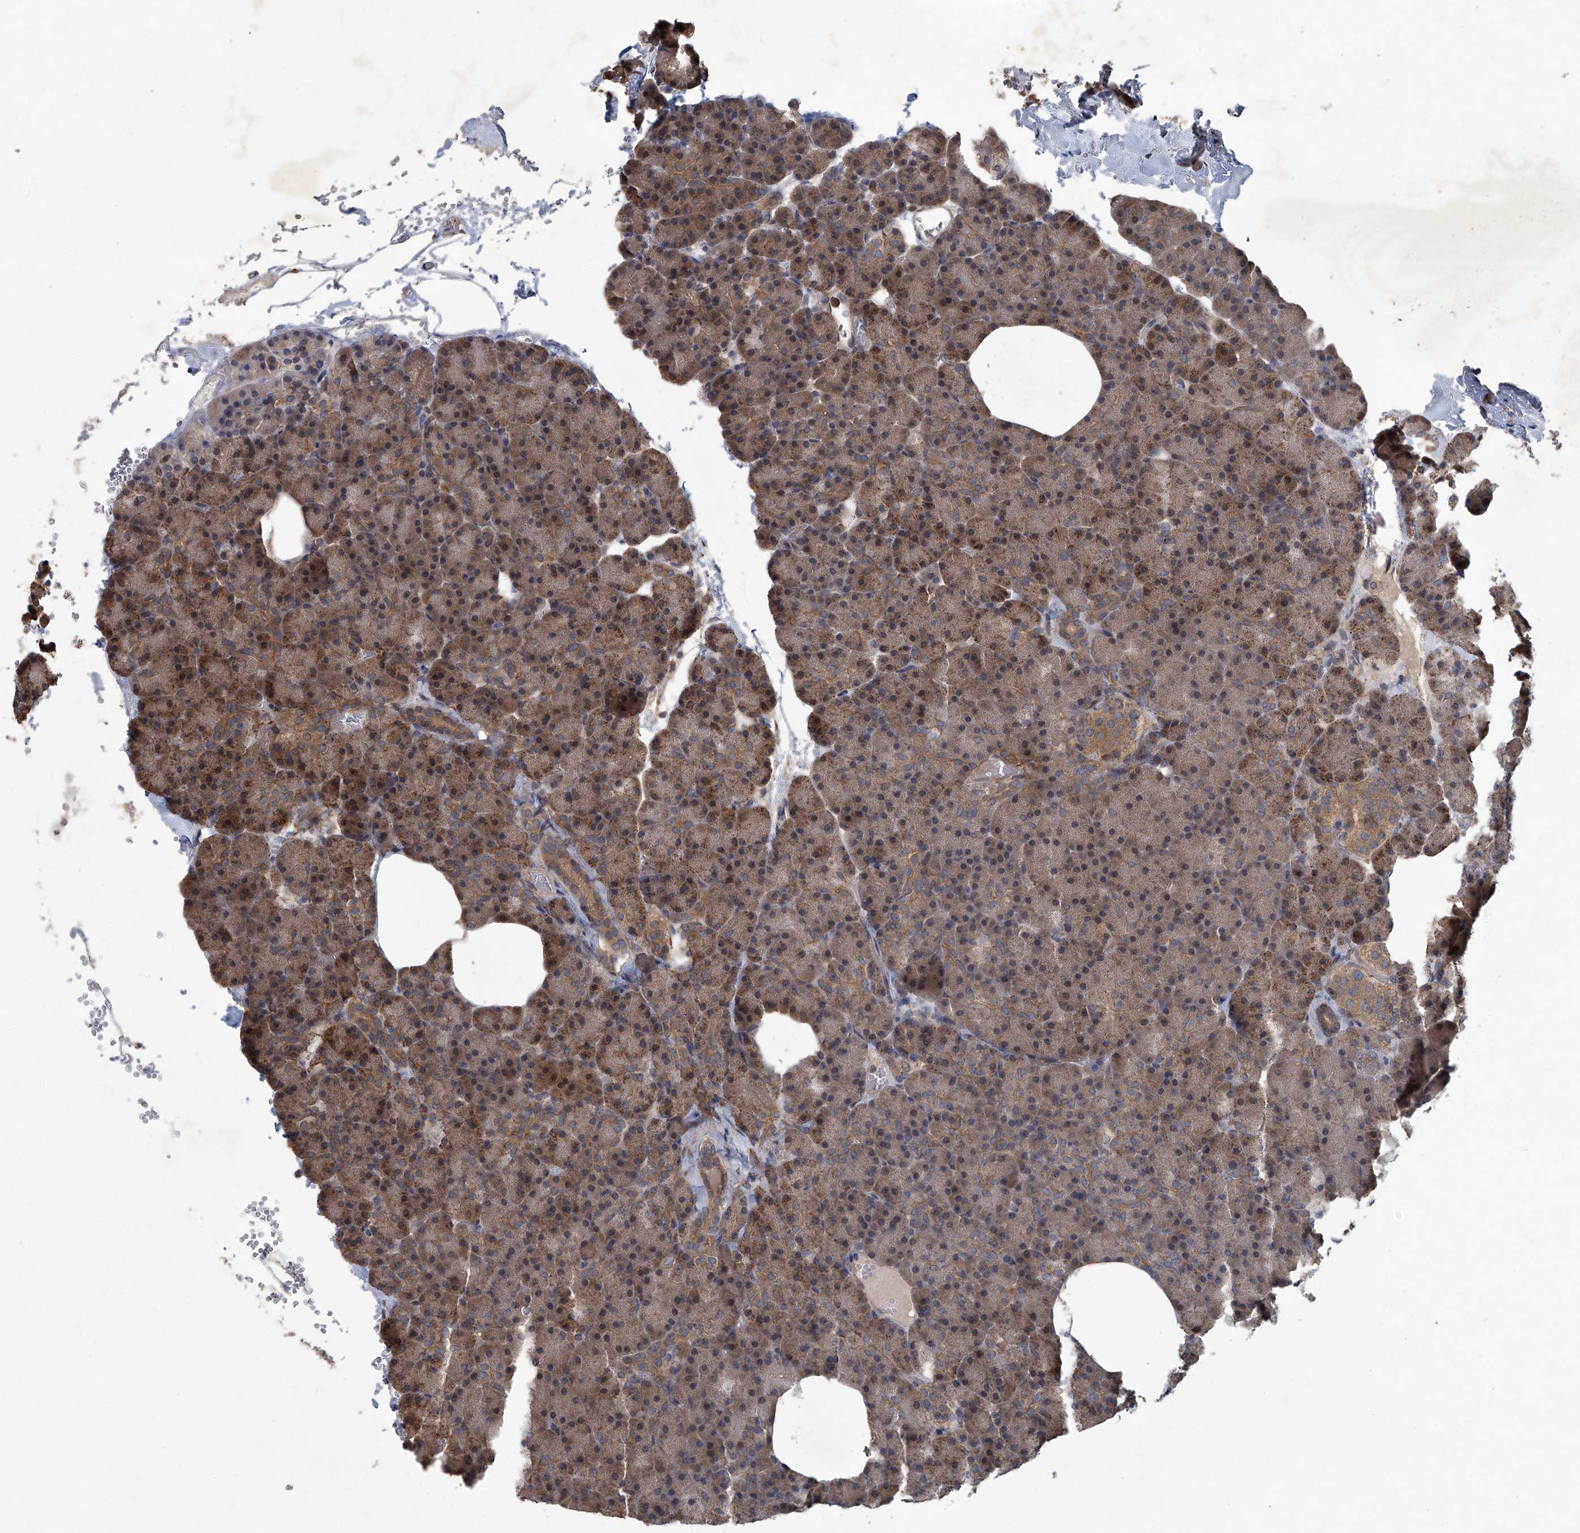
{"staining": {"intensity": "moderate", "quantity": ">75%", "location": "cytoplasmic/membranous"}, "tissue": "pancreas", "cell_type": "Exocrine glandular cells", "image_type": "normal", "snomed": [{"axis": "morphology", "description": "Normal tissue, NOS"}, {"axis": "morphology", "description": "Carcinoid, malignant, NOS"}, {"axis": "topography", "description": "Pancreas"}], "caption": "Immunohistochemical staining of unremarkable pancreas displays >75% levels of moderate cytoplasmic/membranous protein positivity in about >75% of exocrine glandular cells.", "gene": "ANKRD34A", "patient": {"sex": "female", "age": 35}}